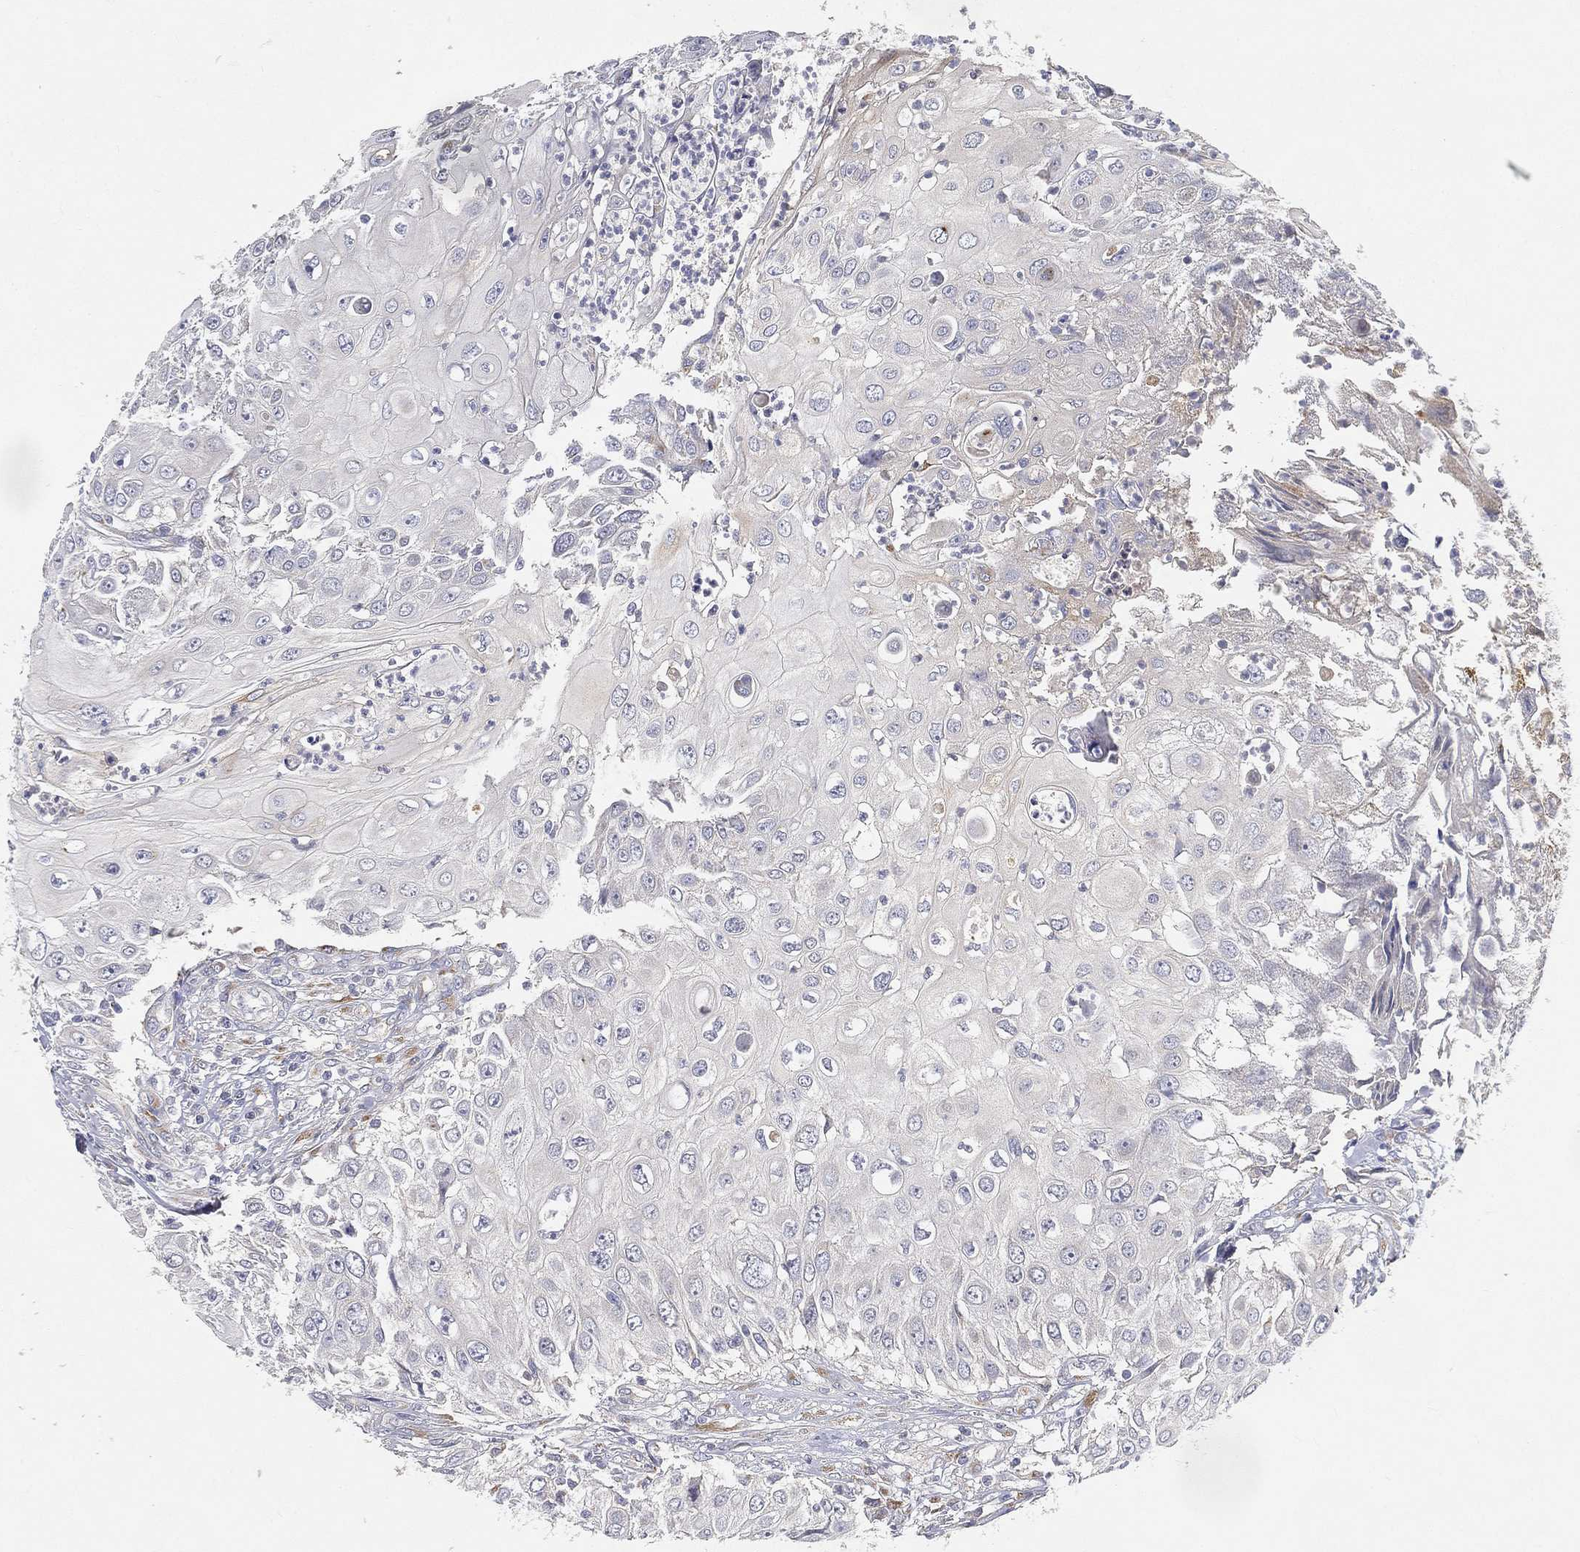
{"staining": {"intensity": "negative", "quantity": "none", "location": "none"}, "tissue": "urothelial cancer", "cell_type": "Tumor cells", "image_type": "cancer", "snomed": [{"axis": "morphology", "description": "Urothelial carcinoma, High grade"}, {"axis": "topography", "description": "Urinary bladder"}], "caption": "DAB immunohistochemical staining of human urothelial cancer displays no significant expression in tumor cells.", "gene": "CTSL", "patient": {"sex": "female", "age": 79}}